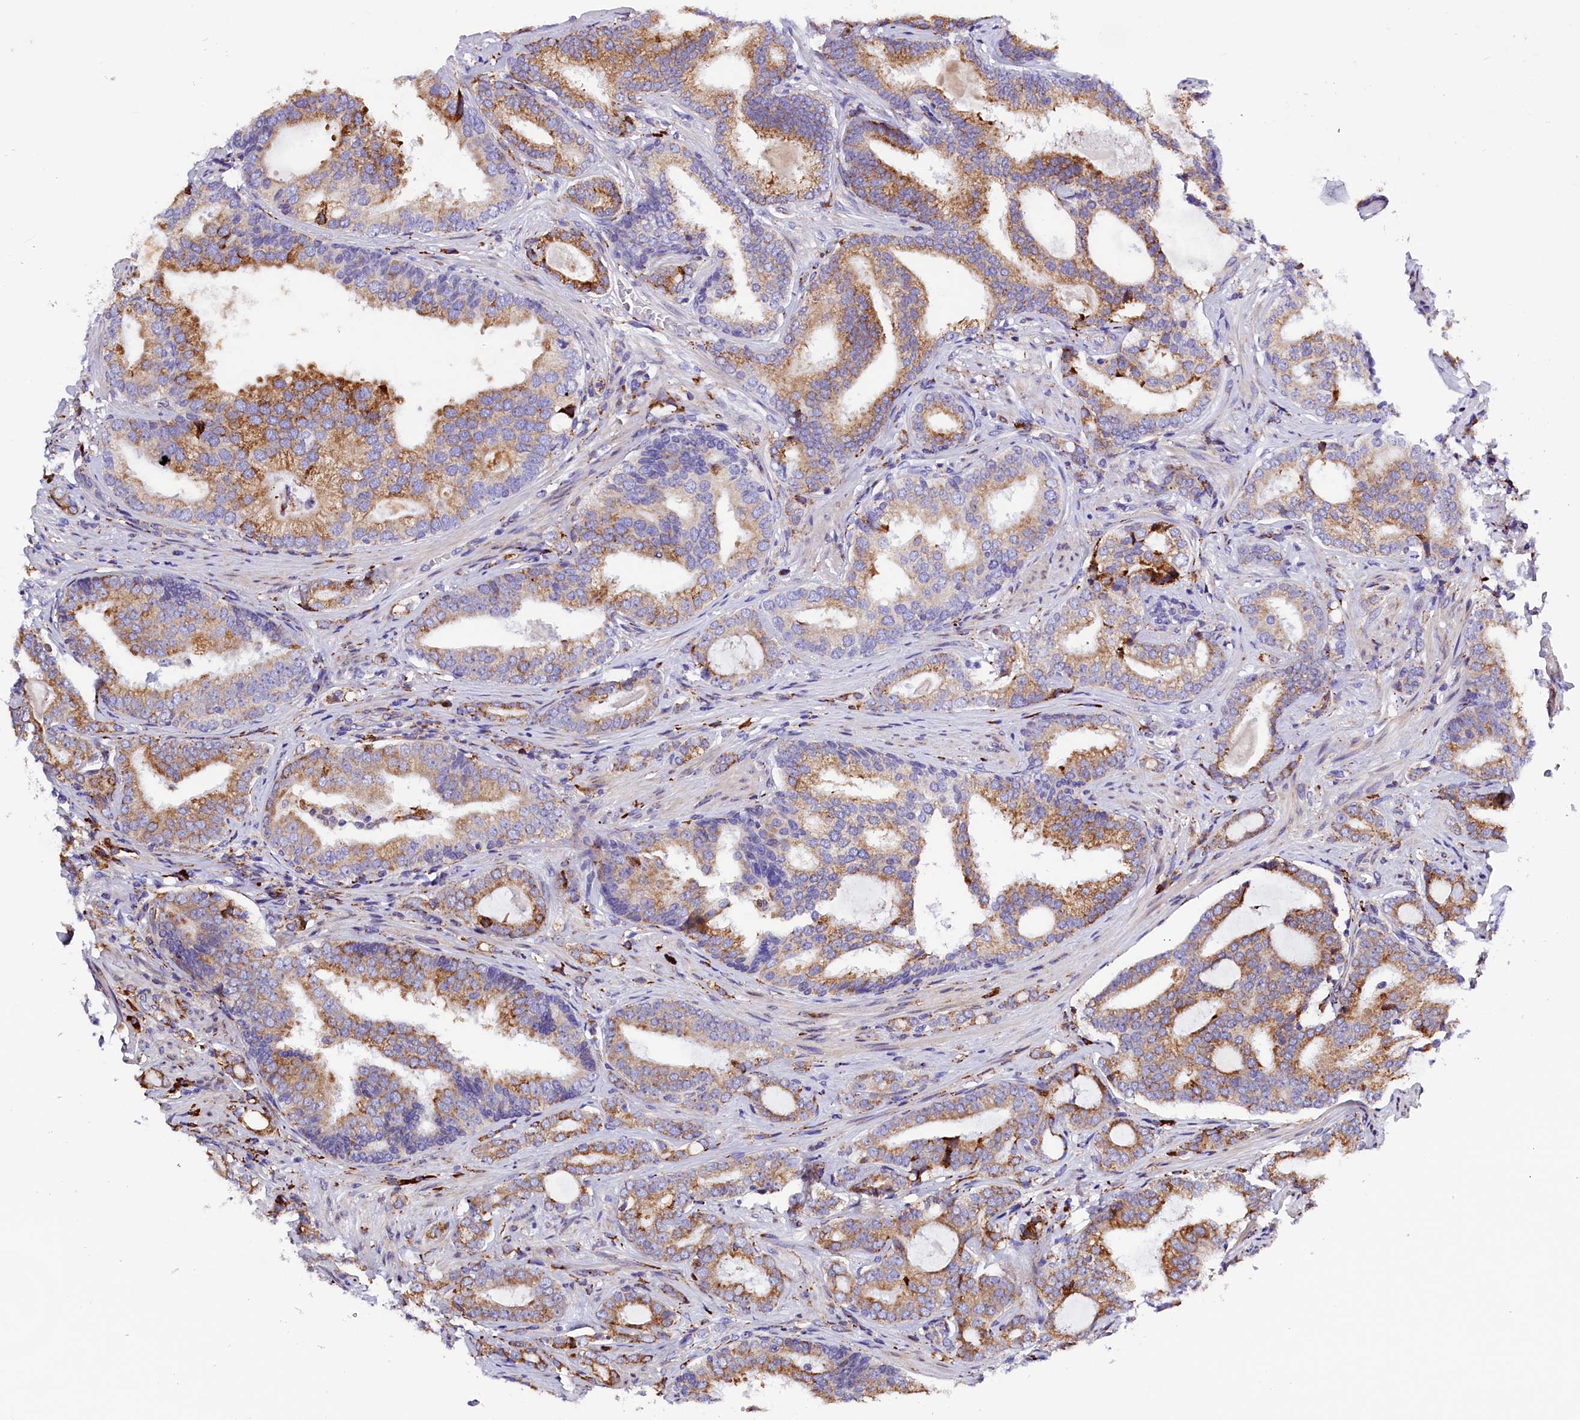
{"staining": {"intensity": "moderate", "quantity": ">75%", "location": "cytoplasmic/membranous"}, "tissue": "prostate cancer", "cell_type": "Tumor cells", "image_type": "cancer", "snomed": [{"axis": "morphology", "description": "Adenocarcinoma, High grade"}, {"axis": "topography", "description": "Prostate"}], "caption": "An image showing moderate cytoplasmic/membranous expression in approximately >75% of tumor cells in prostate cancer (adenocarcinoma (high-grade)), as visualized by brown immunohistochemical staining.", "gene": "CMTR2", "patient": {"sex": "male", "age": 63}}